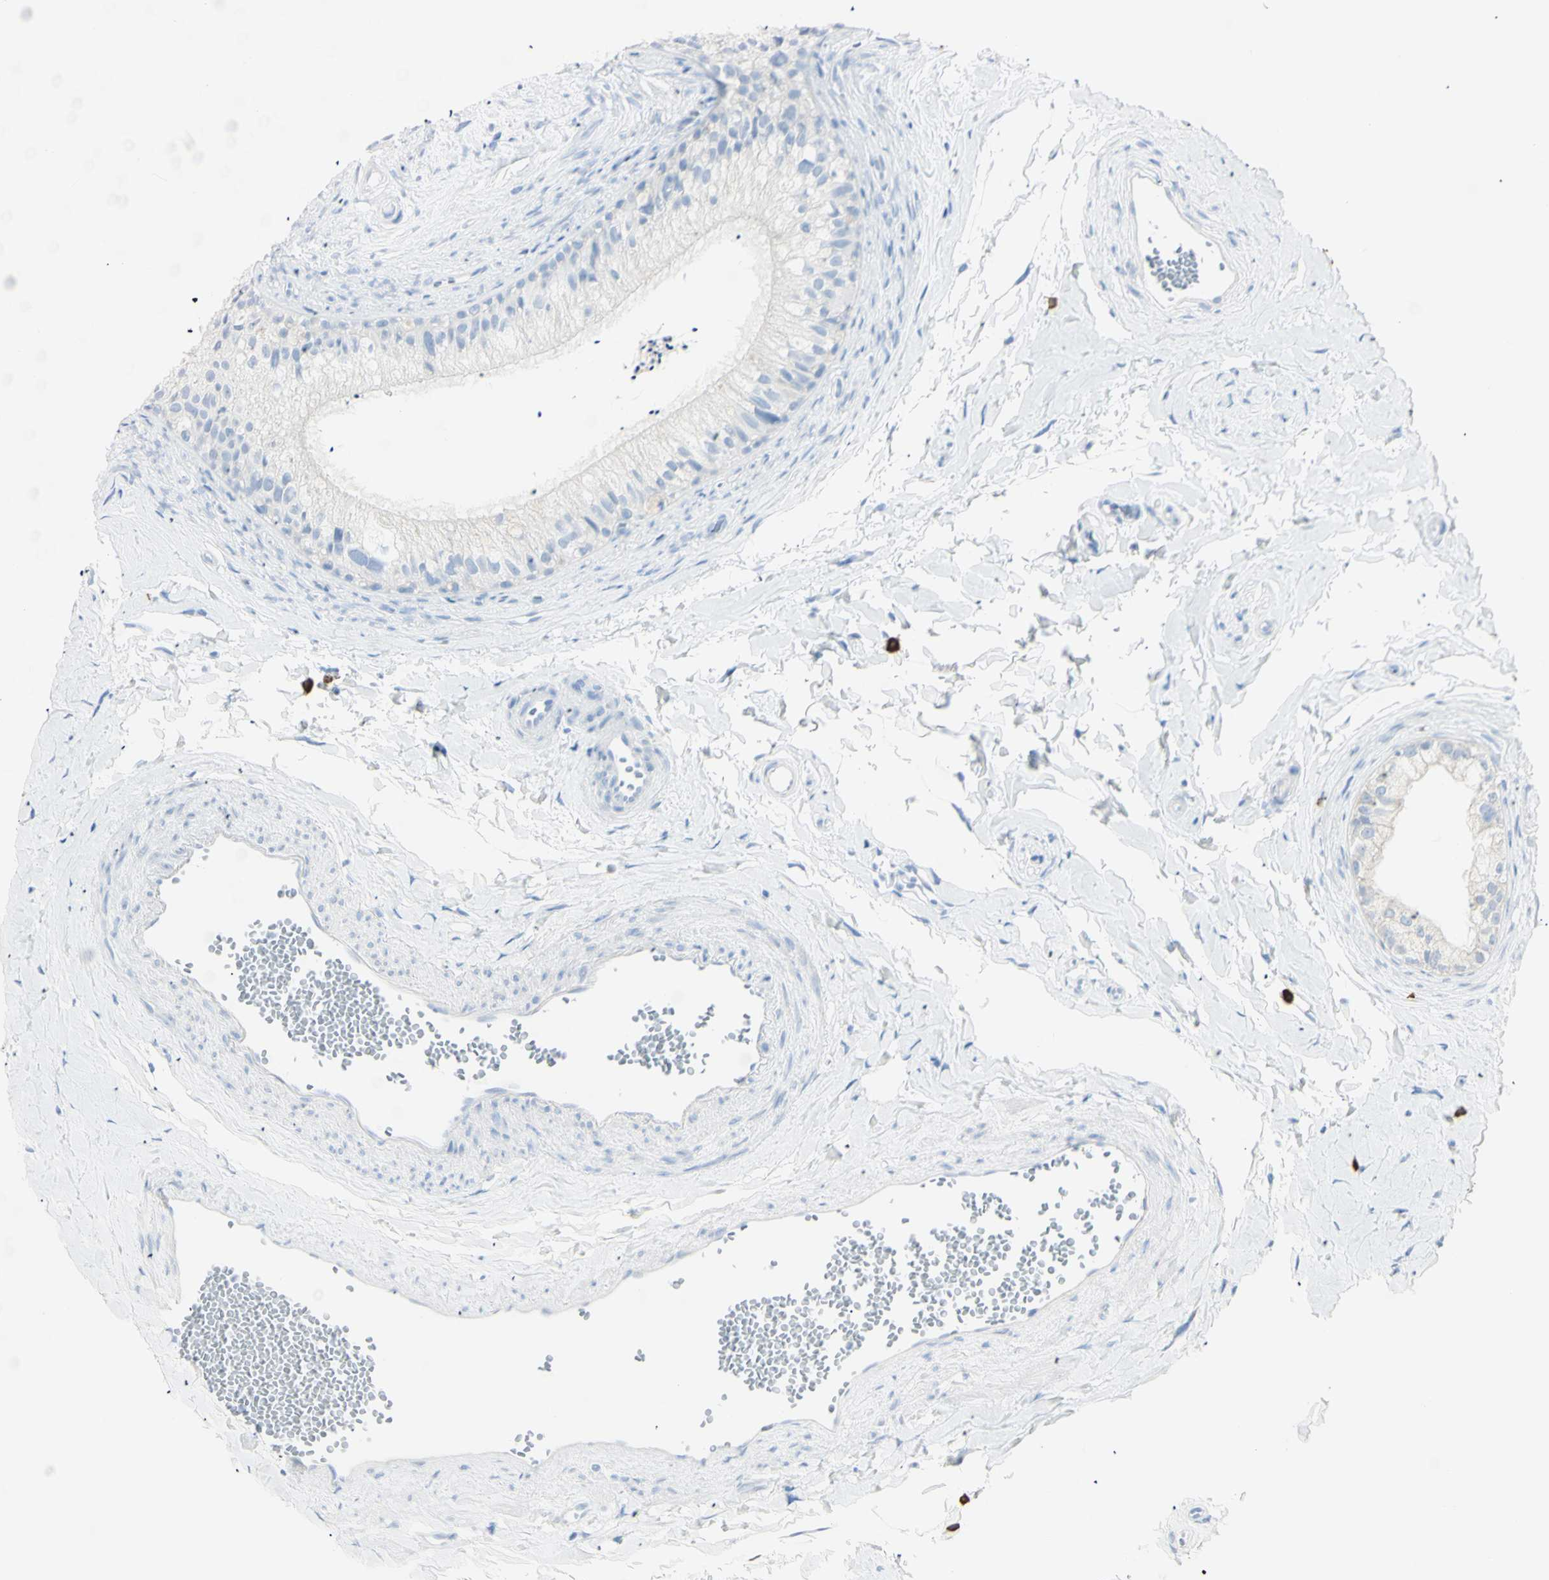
{"staining": {"intensity": "negative", "quantity": "none", "location": "none"}, "tissue": "epididymis", "cell_type": "Glandular cells", "image_type": "normal", "snomed": [{"axis": "morphology", "description": "Normal tissue, NOS"}, {"axis": "topography", "description": "Epididymis"}], "caption": "This micrograph is of benign epididymis stained with immunohistochemistry to label a protein in brown with the nuclei are counter-stained blue. There is no expression in glandular cells.", "gene": "LETM1", "patient": {"sex": "male", "age": 56}}